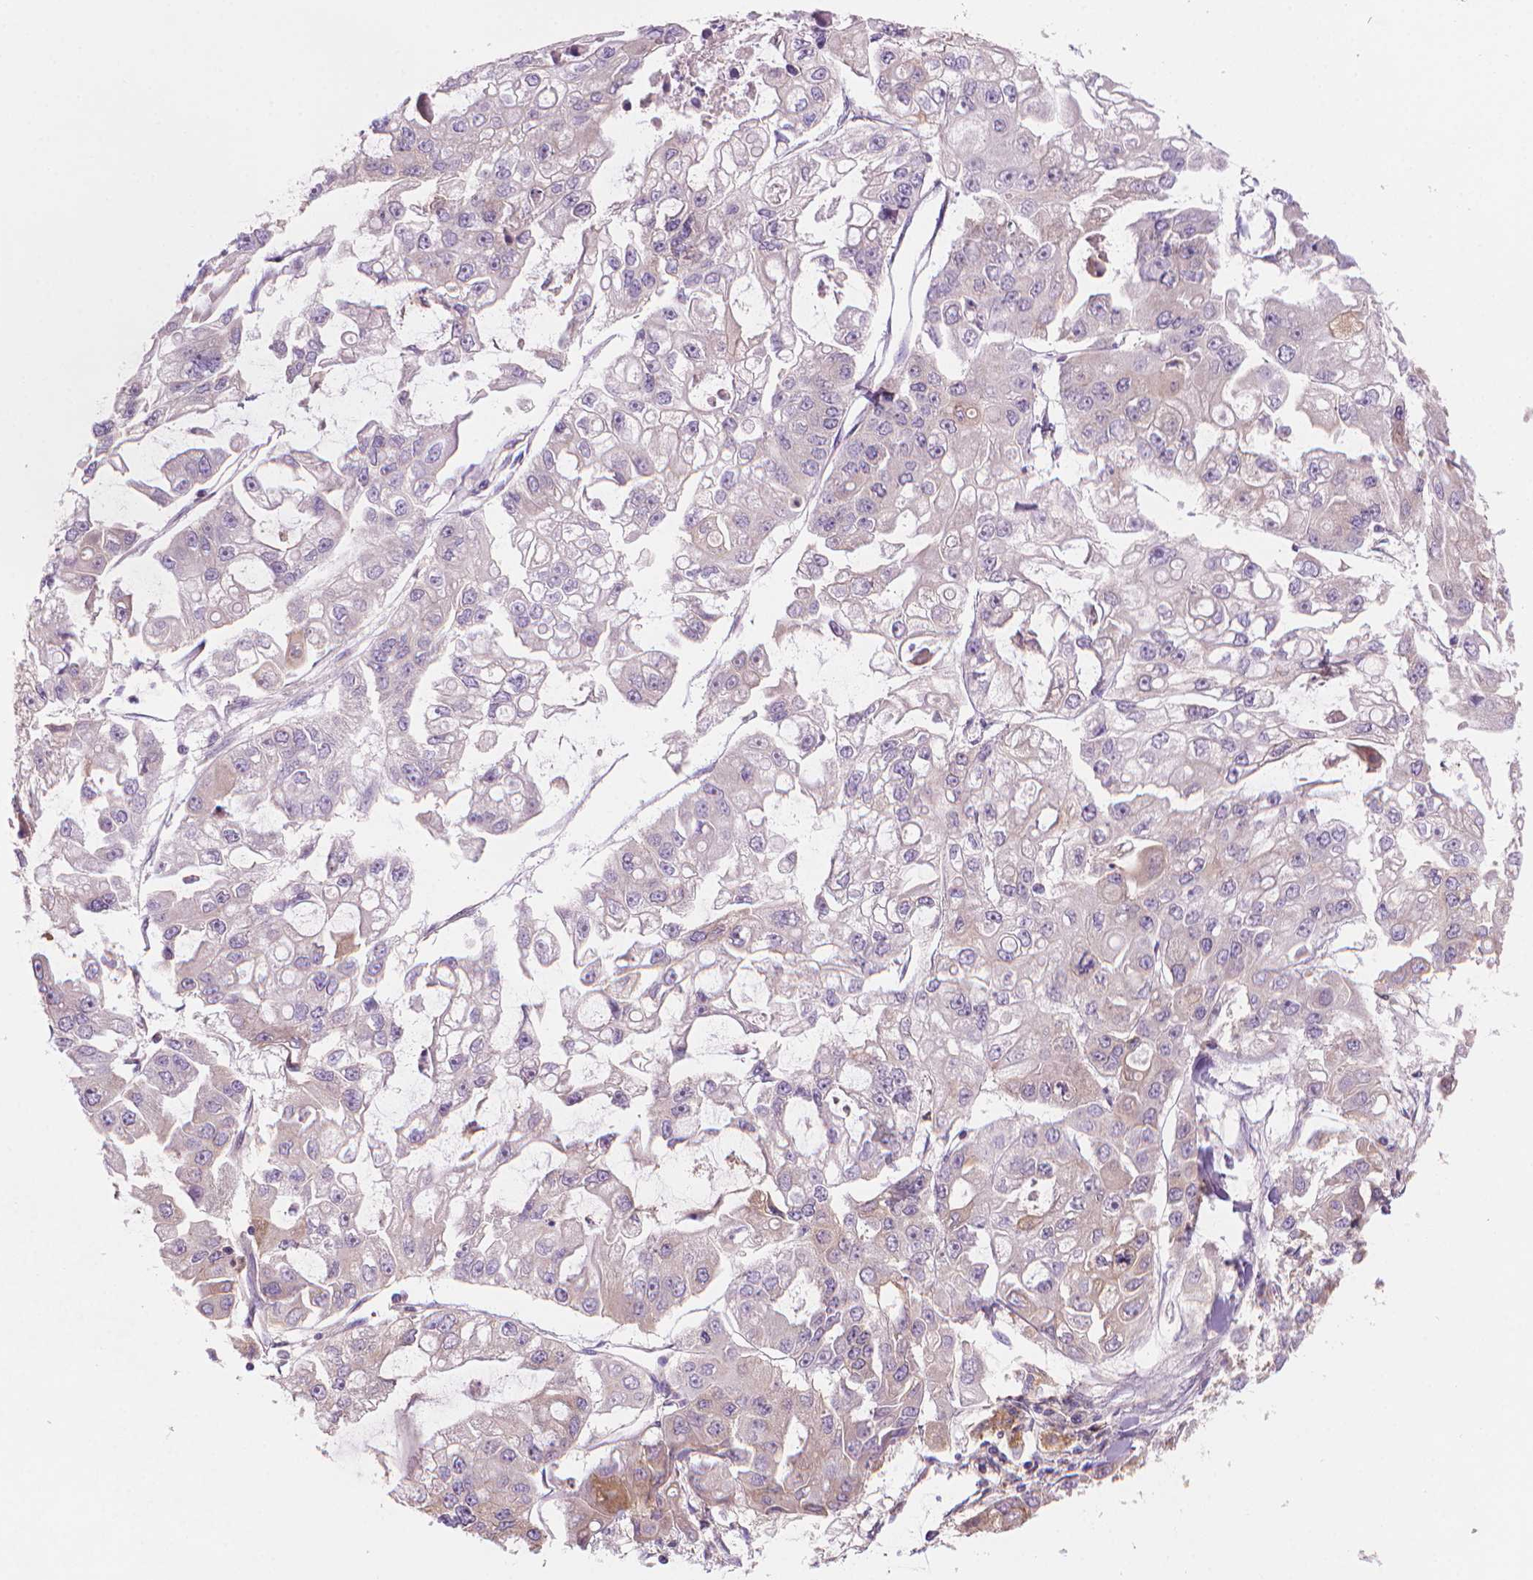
{"staining": {"intensity": "weak", "quantity": "25%-75%", "location": "cytoplasmic/membranous"}, "tissue": "ovarian cancer", "cell_type": "Tumor cells", "image_type": "cancer", "snomed": [{"axis": "morphology", "description": "Cystadenocarcinoma, serous, NOS"}, {"axis": "topography", "description": "Ovary"}], "caption": "Protein staining reveals weak cytoplasmic/membranous staining in about 25%-75% of tumor cells in serous cystadenocarcinoma (ovarian).", "gene": "ENSG00000187186", "patient": {"sex": "female", "age": 56}}